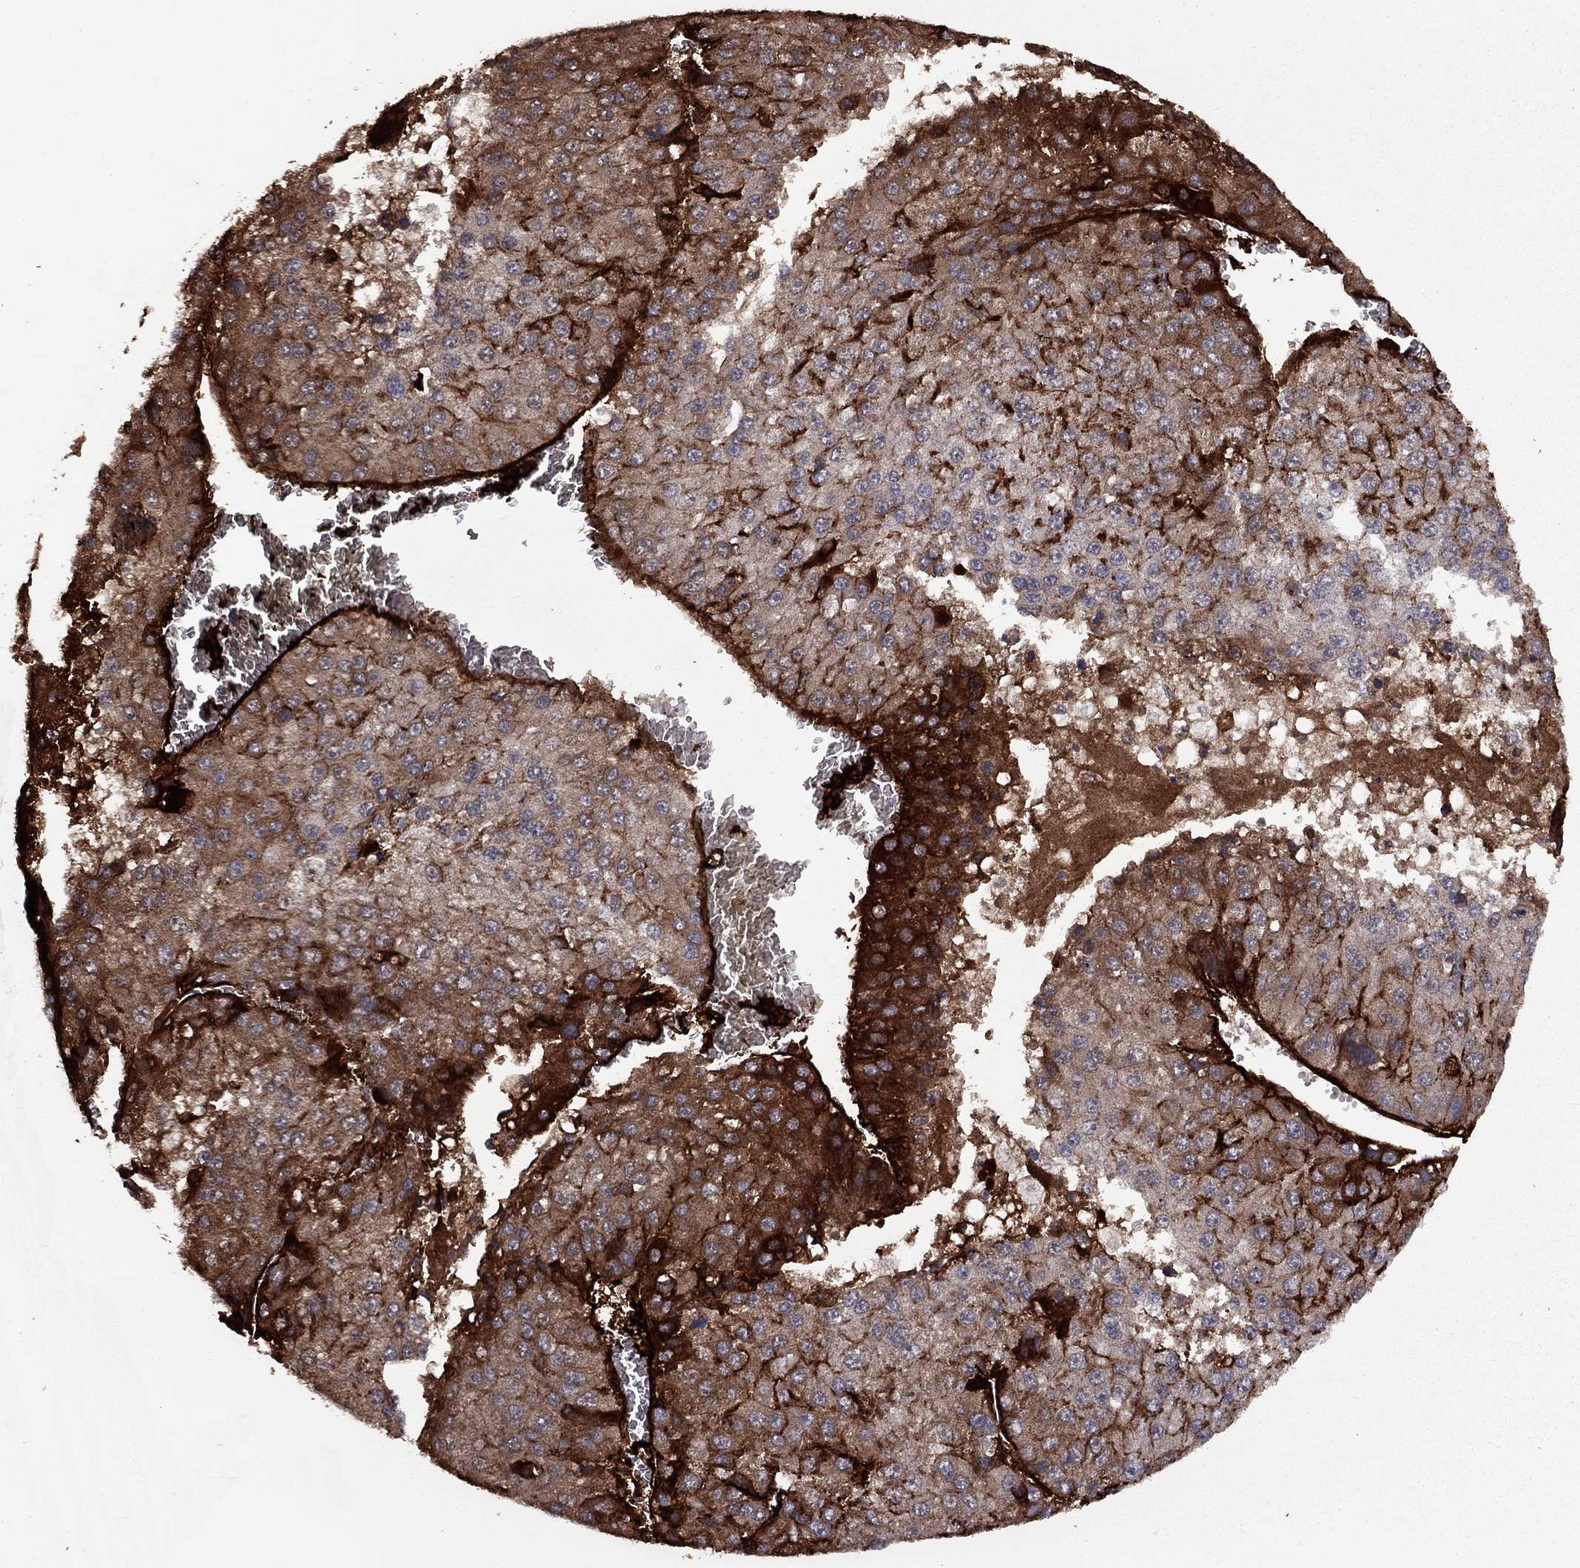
{"staining": {"intensity": "strong", "quantity": "25%-75%", "location": "cytoplasmic/membranous"}, "tissue": "liver cancer", "cell_type": "Tumor cells", "image_type": "cancer", "snomed": [{"axis": "morphology", "description": "Carcinoma, Hepatocellular, NOS"}, {"axis": "topography", "description": "Liver"}], "caption": "Immunohistochemistry (IHC) (DAB (3,3'-diaminobenzidine)) staining of hepatocellular carcinoma (liver) exhibits strong cytoplasmic/membranous protein staining in approximately 25%-75% of tumor cells.", "gene": "COL18A1", "patient": {"sex": "female", "age": 73}}